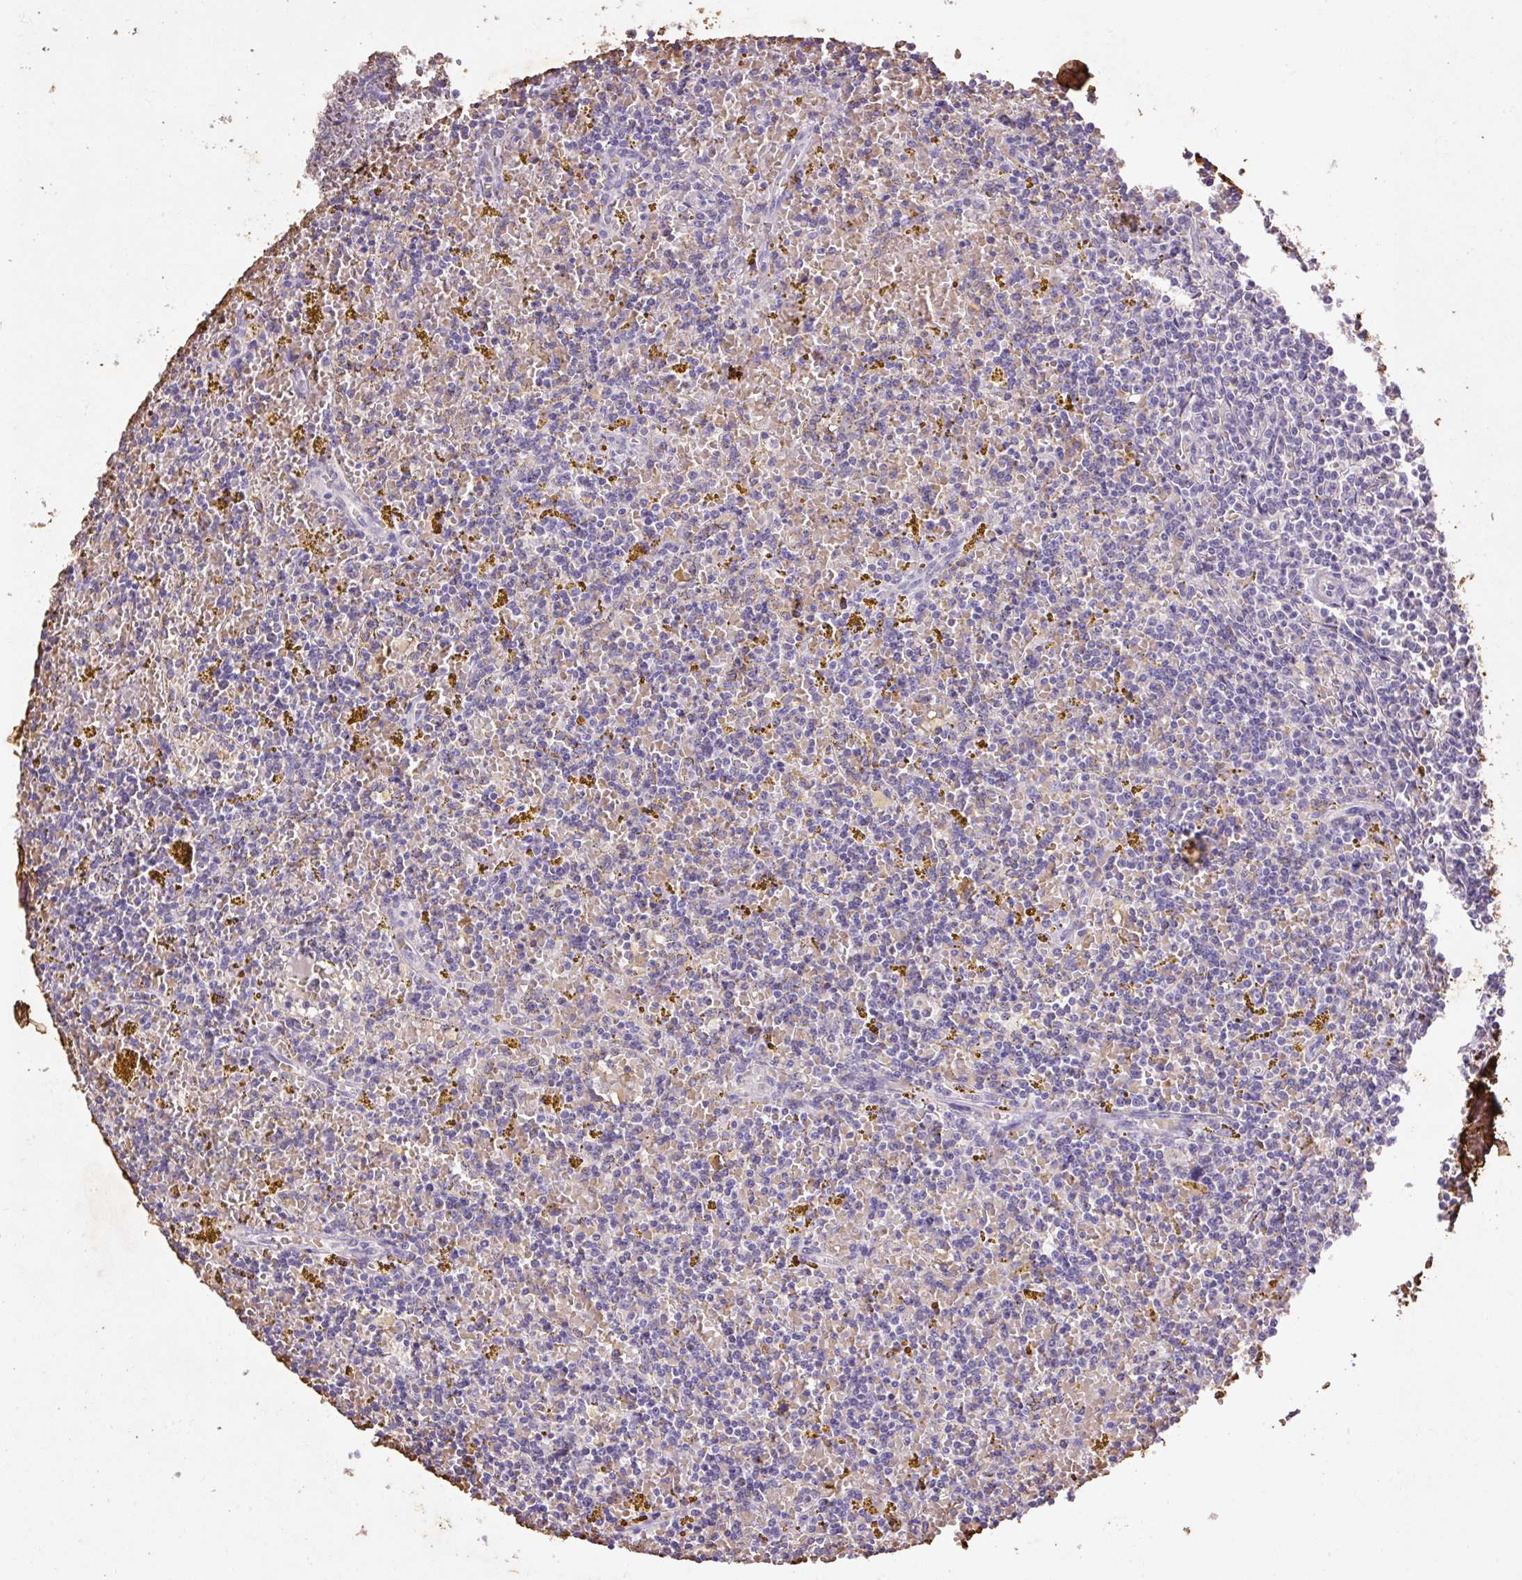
{"staining": {"intensity": "negative", "quantity": "none", "location": "none"}, "tissue": "lymphoma", "cell_type": "Tumor cells", "image_type": "cancer", "snomed": [{"axis": "morphology", "description": "Malignant lymphoma, non-Hodgkin's type, Low grade"}, {"axis": "topography", "description": "Spleen"}, {"axis": "topography", "description": "Lymph node"}], "caption": "Image shows no significant protein expression in tumor cells of low-grade malignant lymphoma, non-Hodgkin's type.", "gene": "LRTM2", "patient": {"sex": "female", "age": 66}}